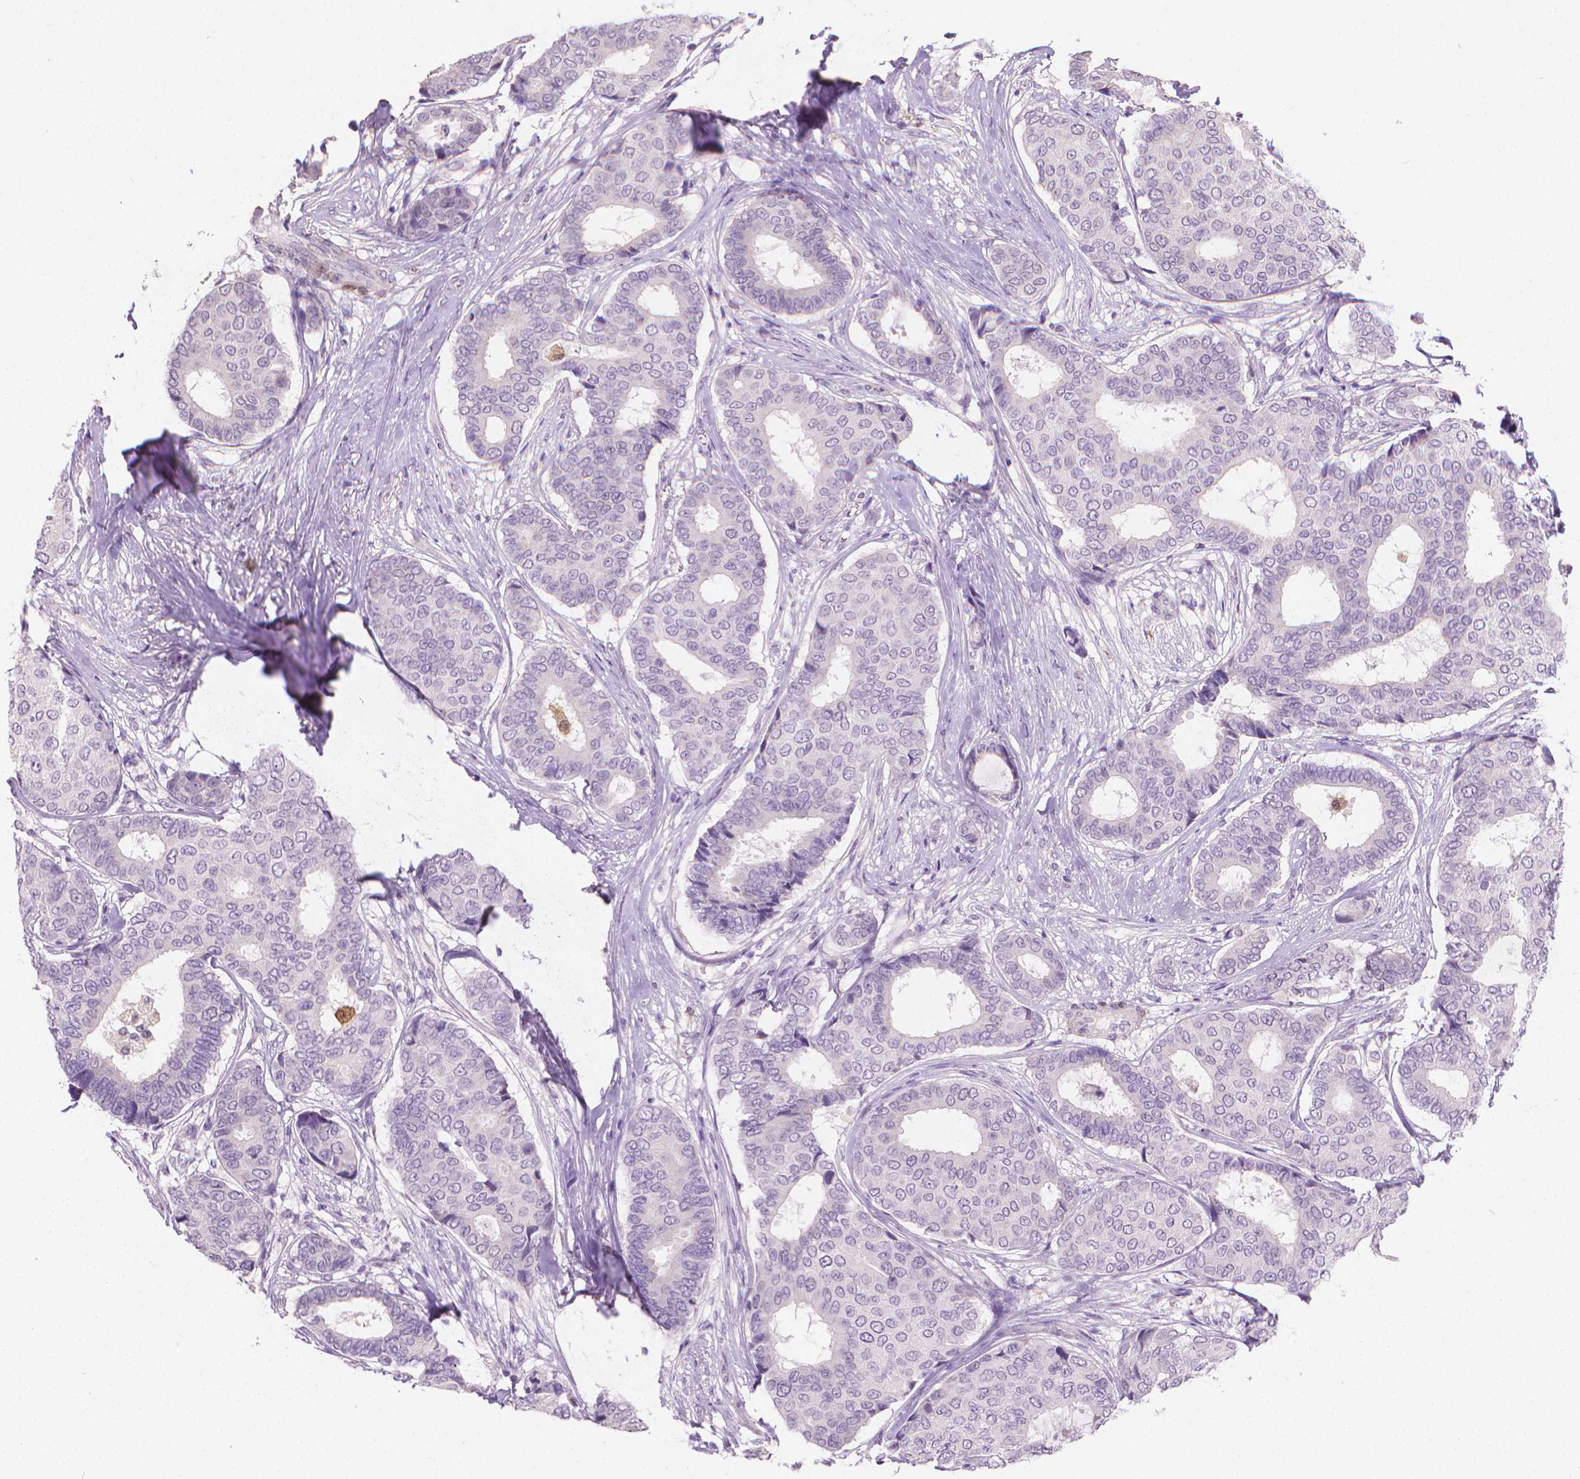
{"staining": {"intensity": "negative", "quantity": "none", "location": "none"}, "tissue": "breast cancer", "cell_type": "Tumor cells", "image_type": "cancer", "snomed": [{"axis": "morphology", "description": "Duct carcinoma"}, {"axis": "topography", "description": "Breast"}], "caption": "Immunohistochemistry (IHC) micrograph of neoplastic tissue: breast cancer stained with DAB displays no significant protein expression in tumor cells.", "gene": "GSDMA", "patient": {"sex": "female", "age": 75}}